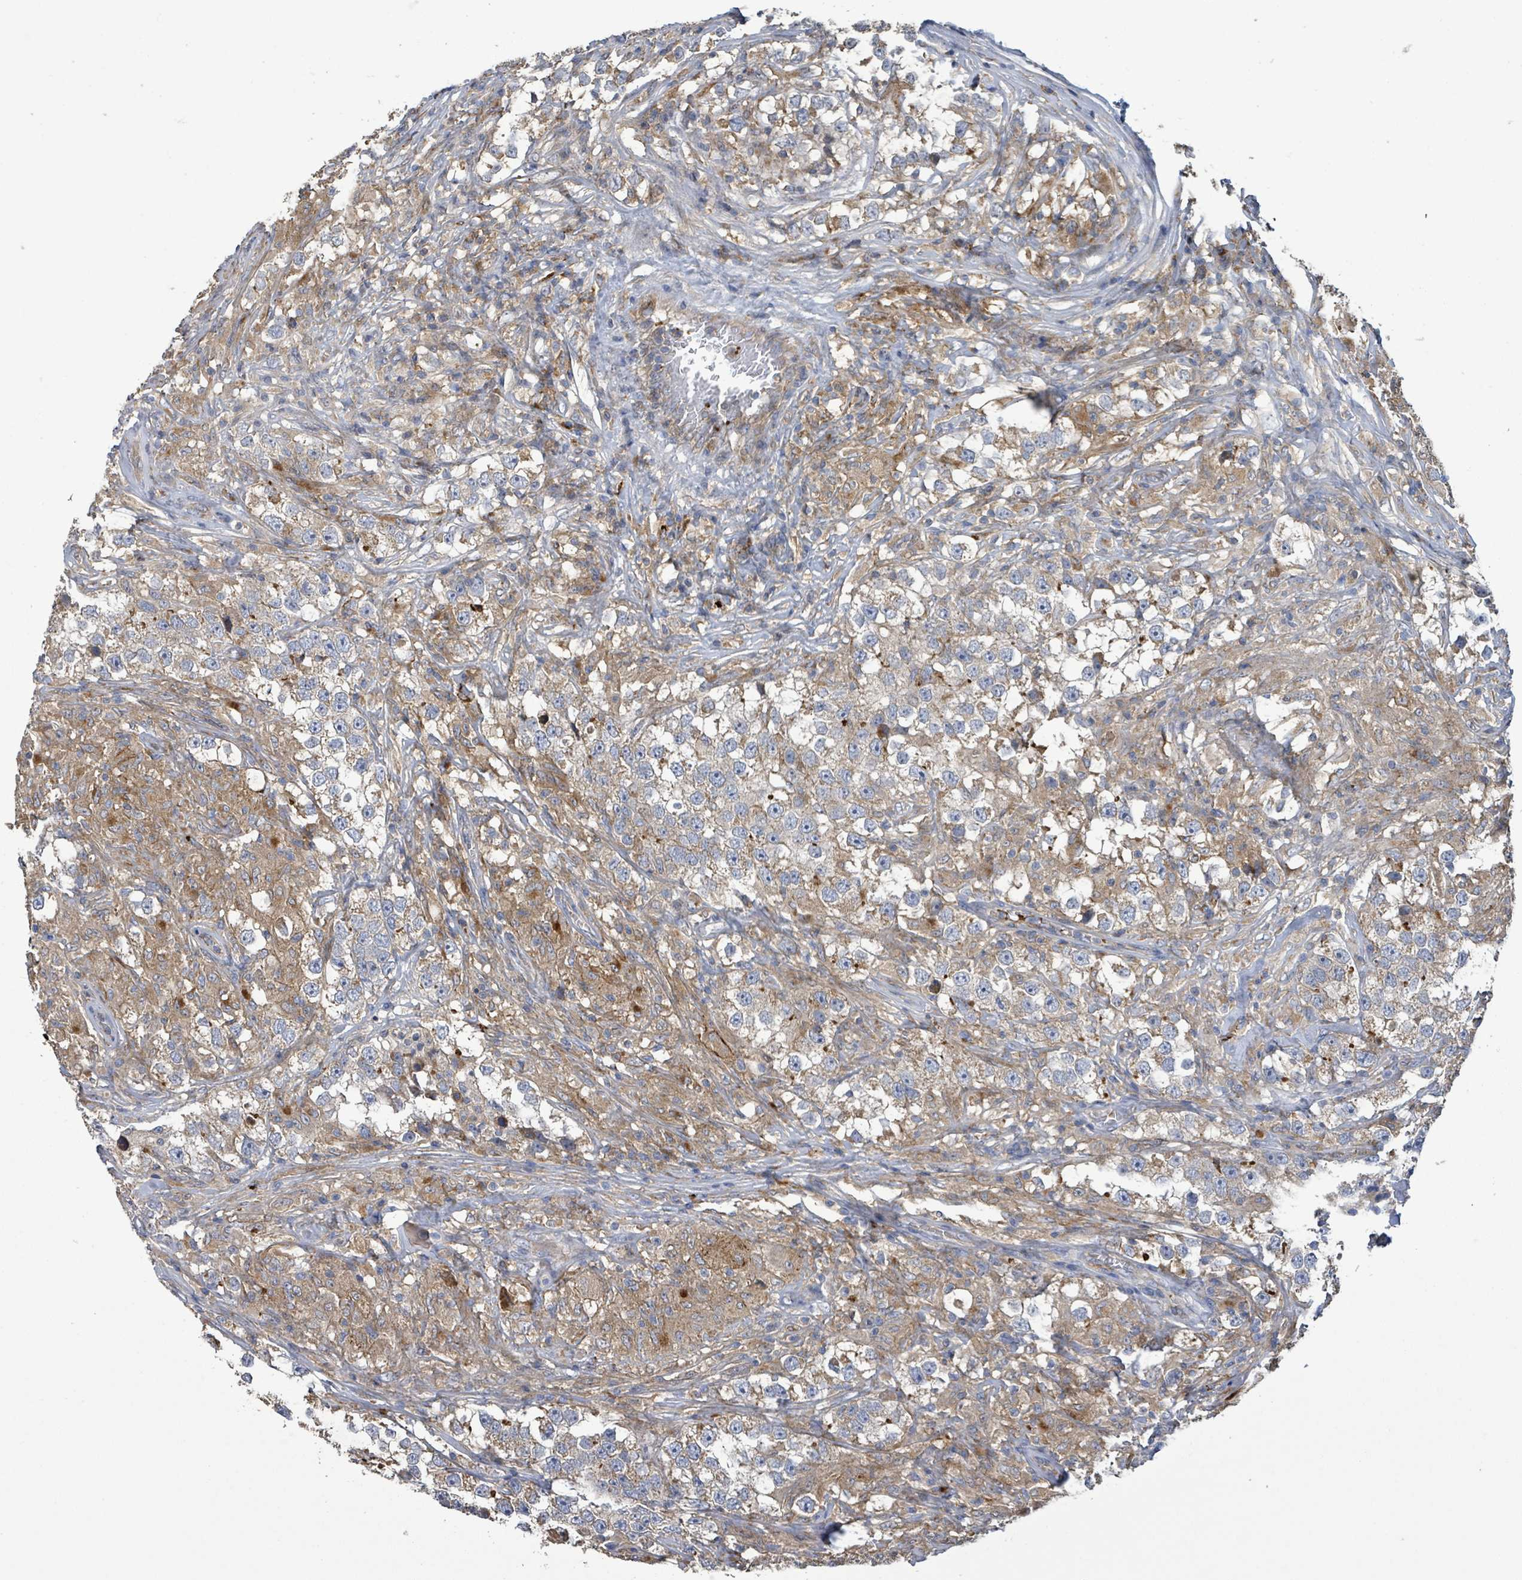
{"staining": {"intensity": "moderate", "quantity": ">75%", "location": "cytoplasmic/membranous"}, "tissue": "testis cancer", "cell_type": "Tumor cells", "image_type": "cancer", "snomed": [{"axis": "morphology", "description": "Seminoma, NOS"}, {"axis": "topography", "description": "Testis"}], "caption": "High-power microscopy captured an immunohistochemistry (IHC) photomicrograph of testis seminoma, revealing moderate cytoplasmic/membranous staining in approximately >75% of tumor cells.", "gene": "PLAAT1", "patient": {"sex": "male", "age": 46}}